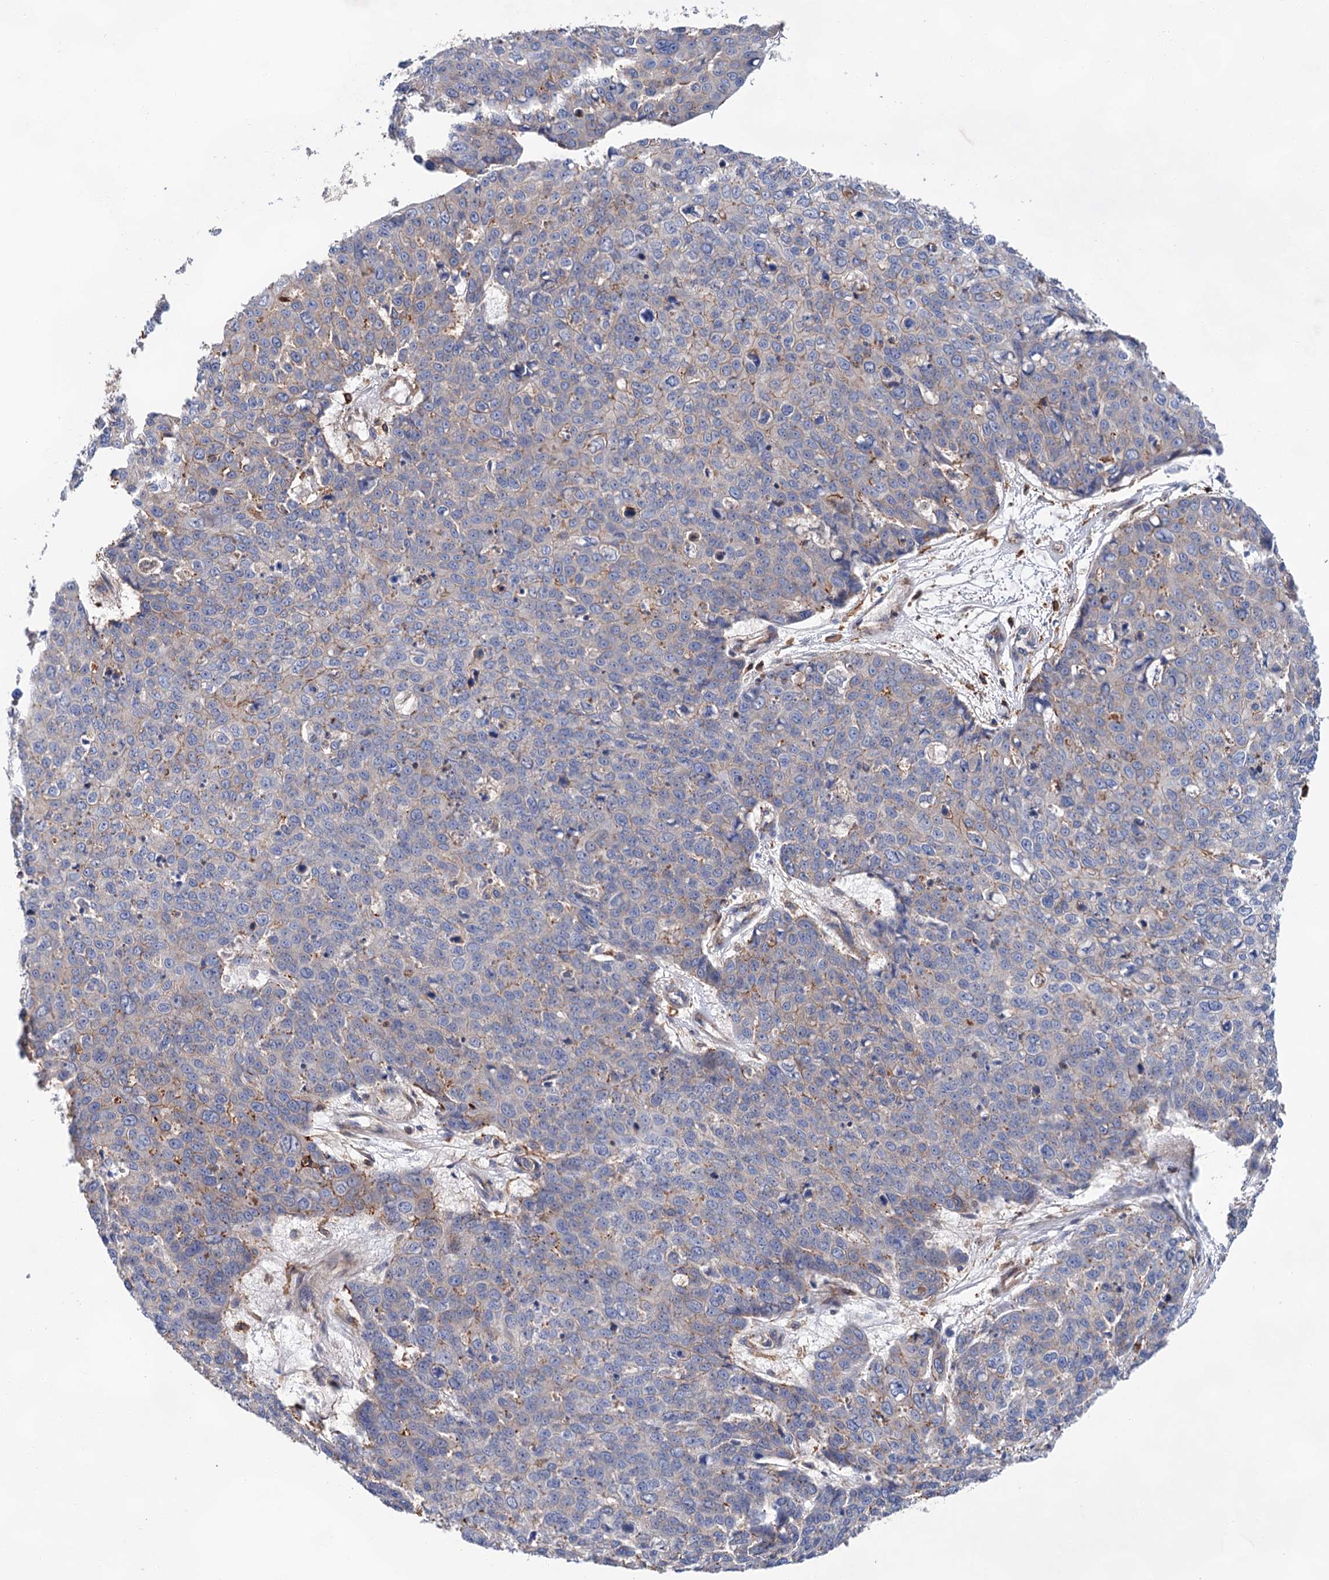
{"staining": {"intensity": "negative", "quantity": "none", "location": "none"}, "tissue": "skin cancer", "cell_type": "Tumor cells", "image_type": "cancer", "snomed": [{"axis": "morphology", "description": "Squamous cell carcinoma, NOS"}, {"axis": "topography", "description": "Skin"}], "caption": "Photomicrograph shows no significant protein positivity in tumor cells of squamous cell carcinoma (skin). (DAB (3,3'-diaminobenzidine) IHC visualized using brightfield microscopy, high magnification).", "gene": "TMTC3", "patient": {"sex": "male", "age": 71}}